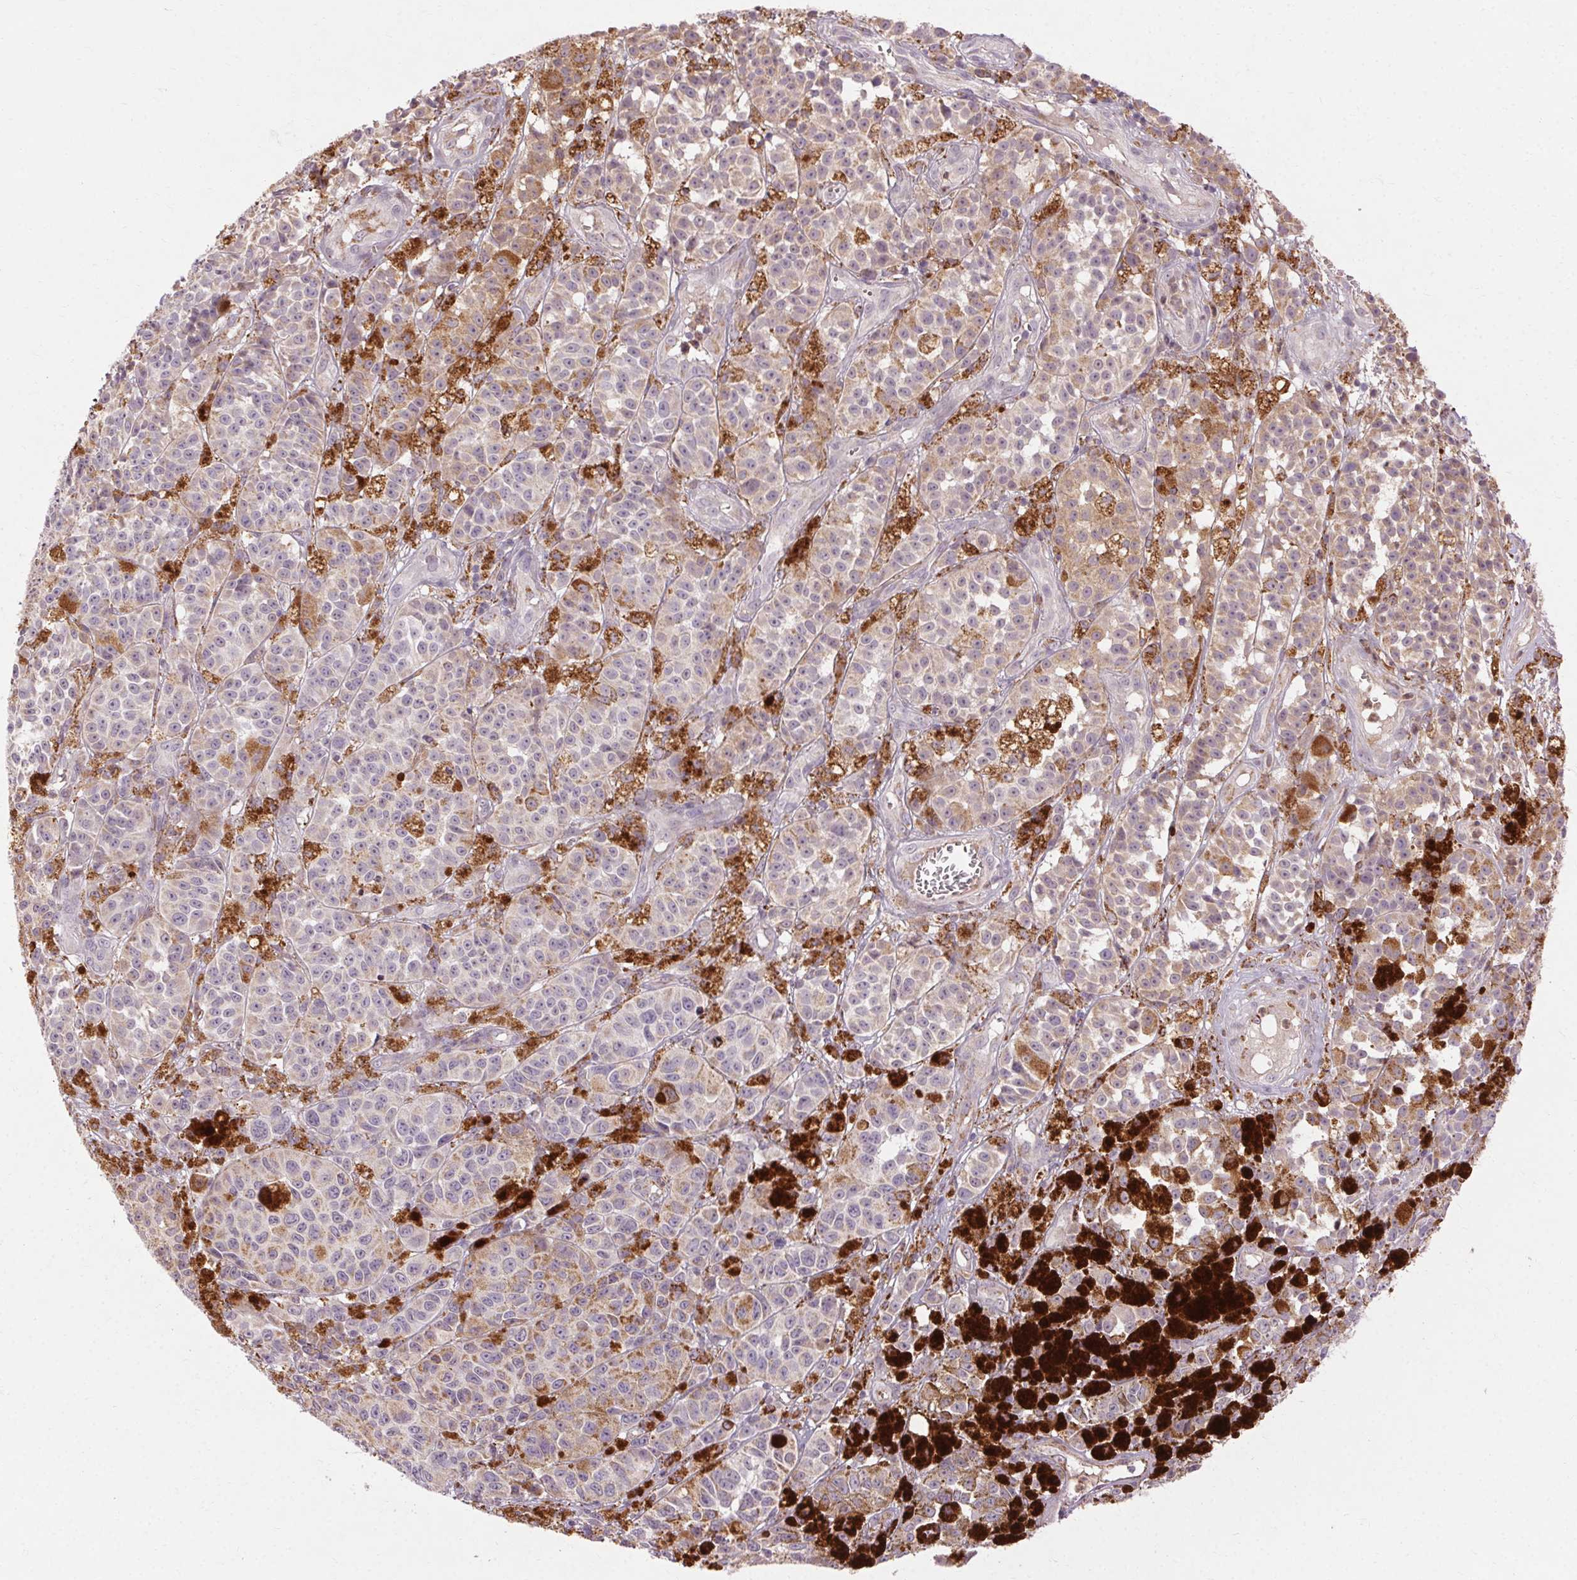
{"staining": {"intensity": "negative", "quantity": "none", "location": "none"}, "tissue": "melanoma", "cell_type": "Tumor cells", "image_type": "cancer", "snomed": [{"axis": "morphology", "description": "Malignant melanoma, NOS"}, {"axis": "topography", "description": "Skin"}], "caption": "High power microscopy micrograph of an immunohistochemistry (IHC) micrograph of malignant melanoma, revealing no significant expression in tumor cells.", "gene": "REP15", "patient": {"sex": "female", "age": 58}}